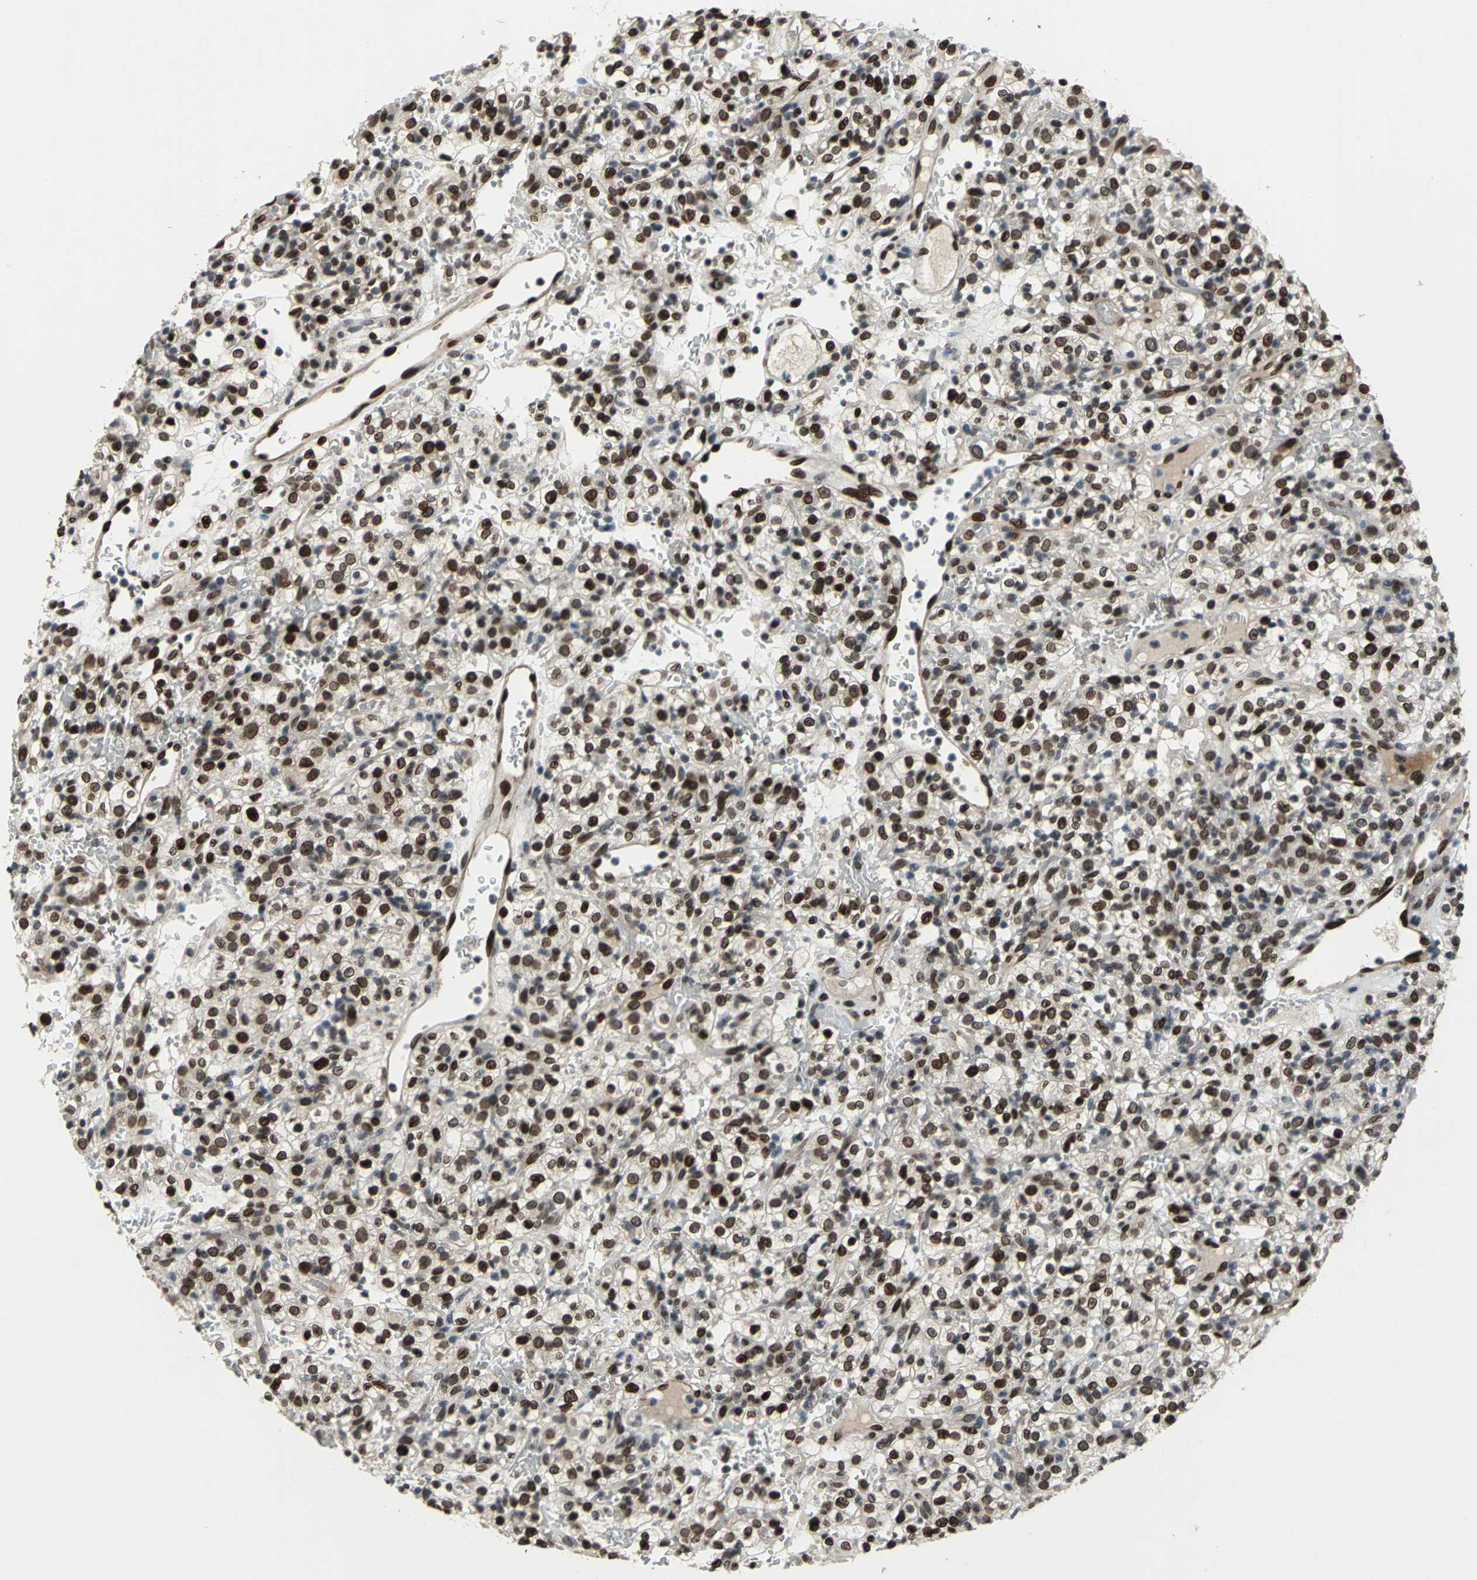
{"staining": {"intensity": "strong", "quantity": ">75%", "location": "cytoplasmic/membranous,nuclear"}, "tissue": "renal cancer", "cell_type": "Tumor cells", "image_type": "cancer", "snomed": [{"axis": "morphology", "description": "Normal tissue, NOS"}, {"axis": "morphology", "description": "Adenocarcinoma, NOS"}, {"axis": "topography", "description": "Kidney"}], "caption": "Immunohistochemical staining of human renal adenocarcinoma exhibits strong cytoplasmic/membranous and nuclear protein expression in about >75% of tumor cells. Using DAB (brown) and hematoxylin (blue) stains, captured at high magnification using brightfield microscopy.", "gene": "ISY1", "patient": {"sex": "female", "age": 72}}